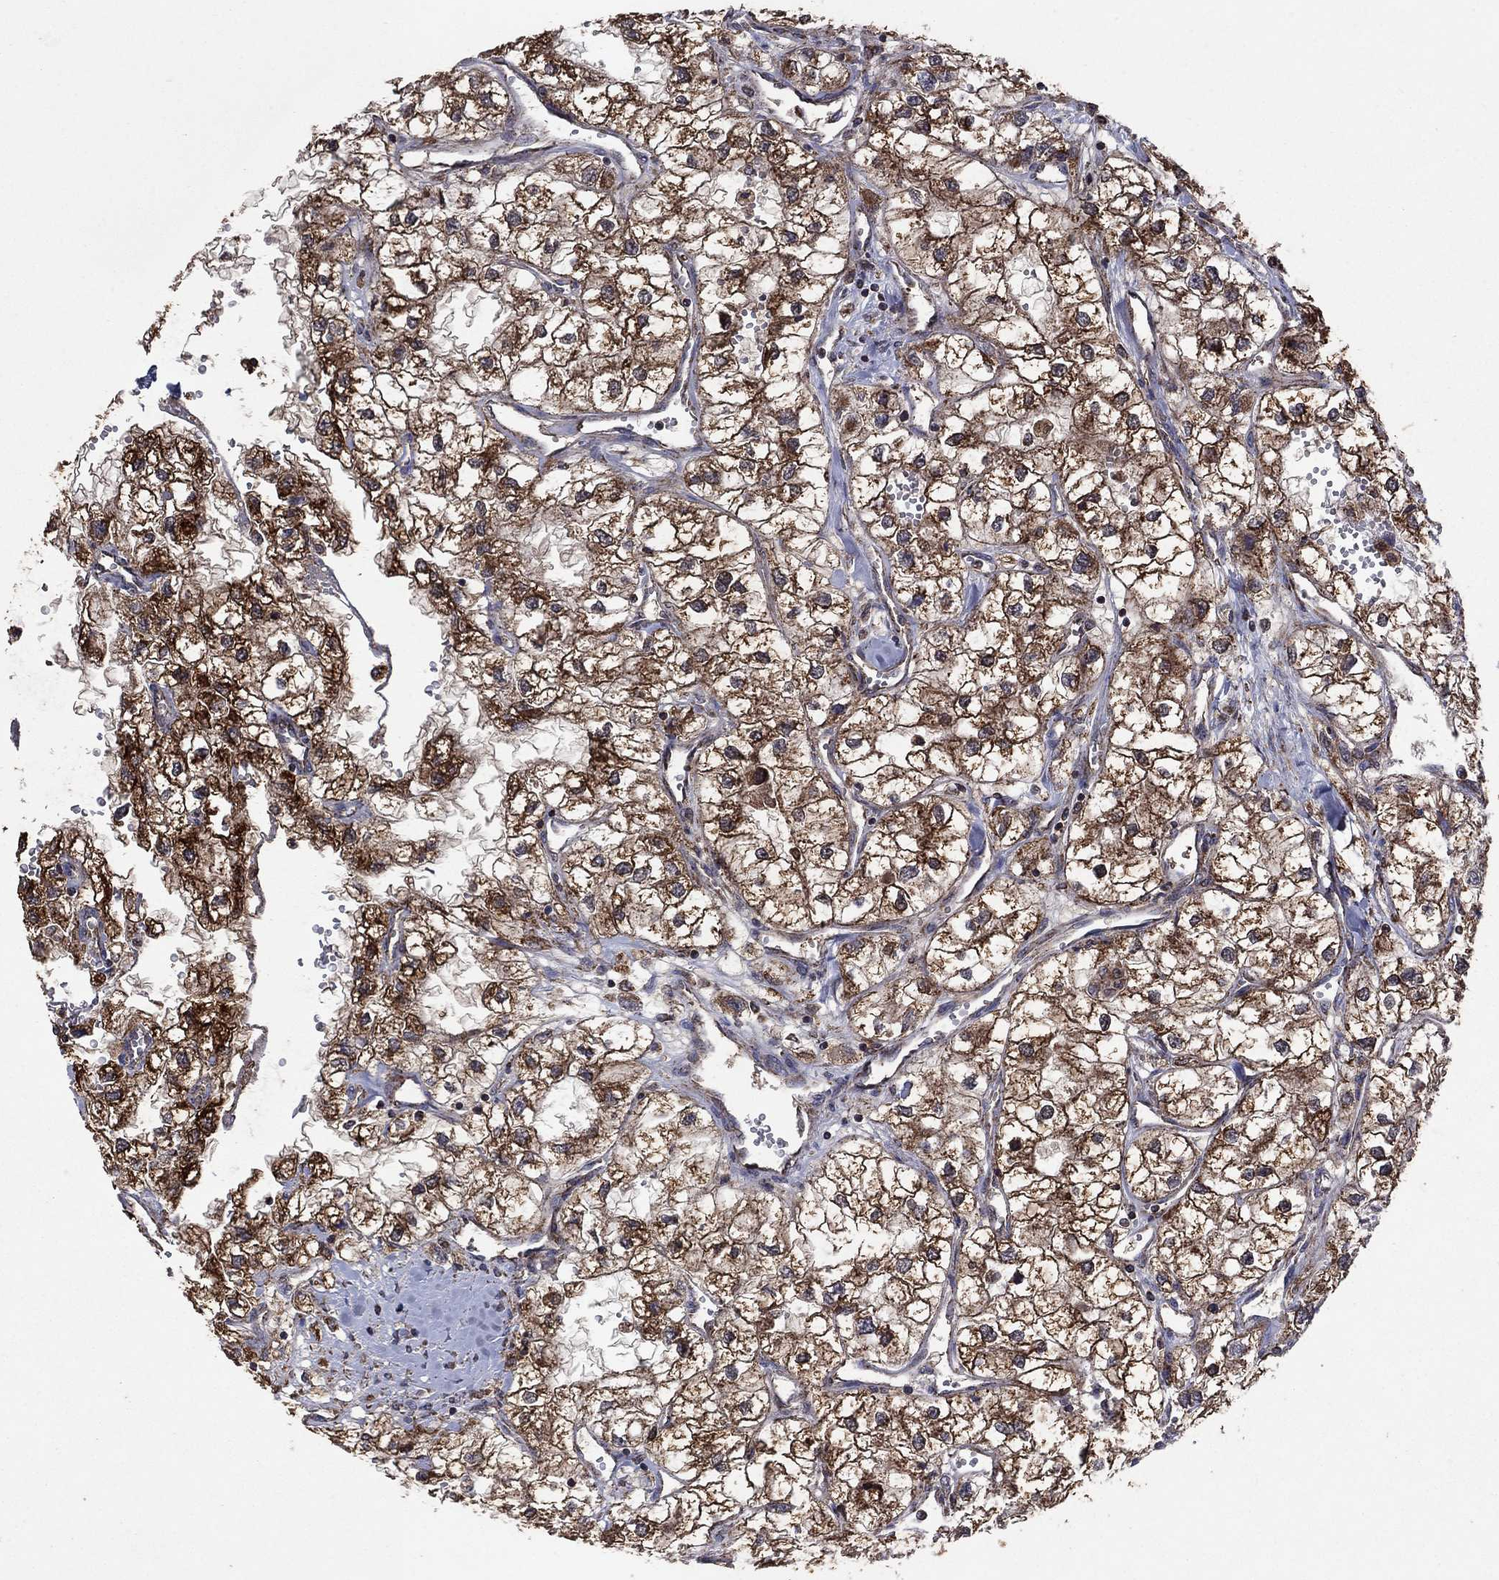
{"staining": {"intensity": "strong", "quantity": ">75%", "location": "cytoplasmic/membranous"}, "tissue": "renal cancer", "cell_type": "Tumor cells", "image_type": "cancer", "snomed": [{"axis": "morphology", "description": "Adenocarcinoma, NOS"}, {"axis": "topography", "description": "Kidney"}], "caption": "This is an image of IHC staining of renal cancer, which shows strong positivity in the cytoplasmic/membranous of tumor cells.", "gene": "DPH1", "patient": {"sex": "male", "age": 59}}